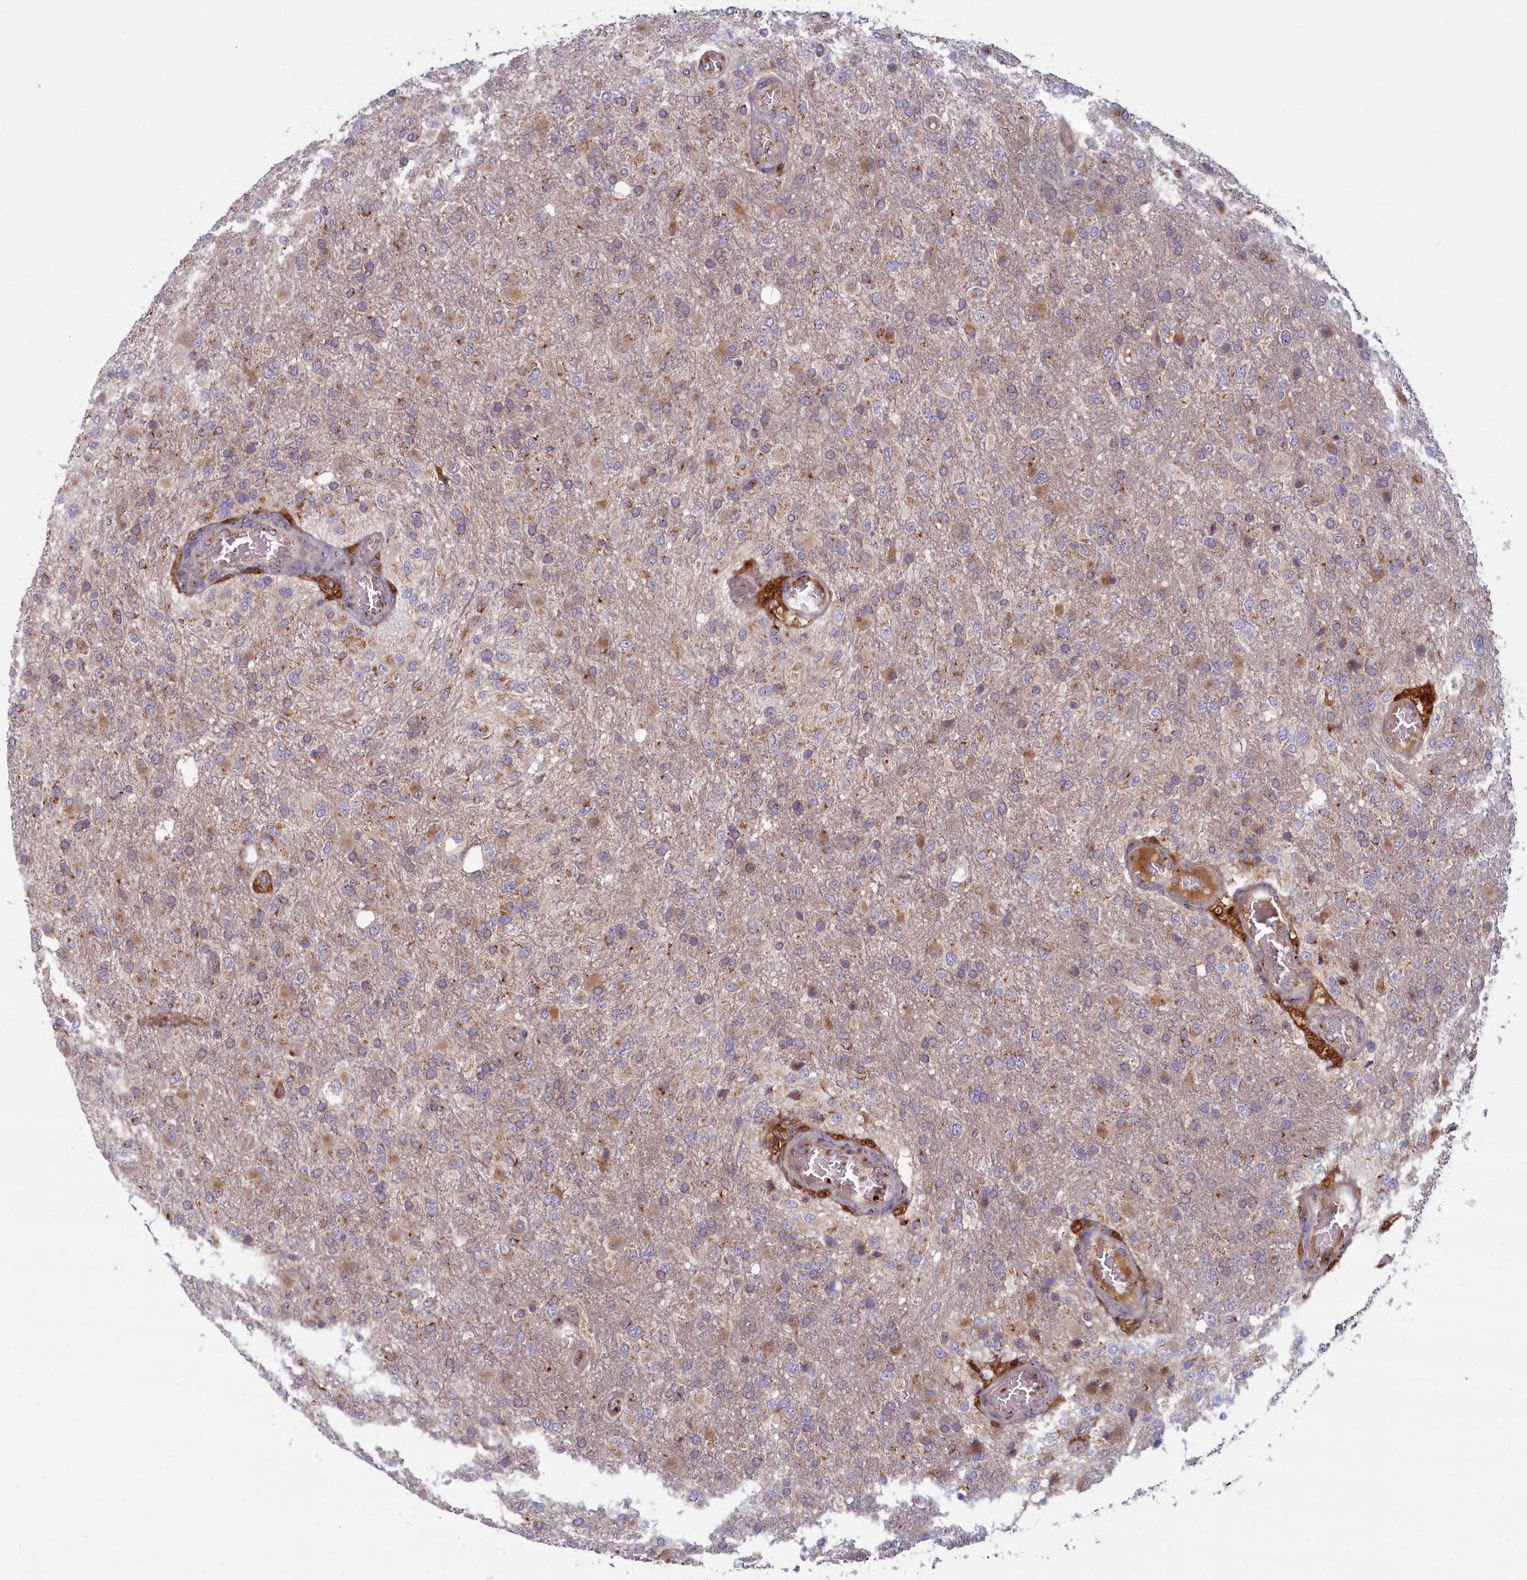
{"staining": {"intensity": "weak", "quantity": "25%-75%", "location": "cytoplasmic/membranous"}, "tissue": "glioma", "cell_type": "Tumor cells", "image_type": "cancer", "snomed": [{"axis": "morphology", "description": "Glioma, malignant, High grade"}, {"axis": "topography", "description": "Brain"}], "caption": "The micrograph demonstrates staining of glioma, revealing weak cytoplasmic/membranous protein staining (brown color) within tumor cells.", "gene": "BLVRB", "patient": {"sex": "female", "age": 74}}